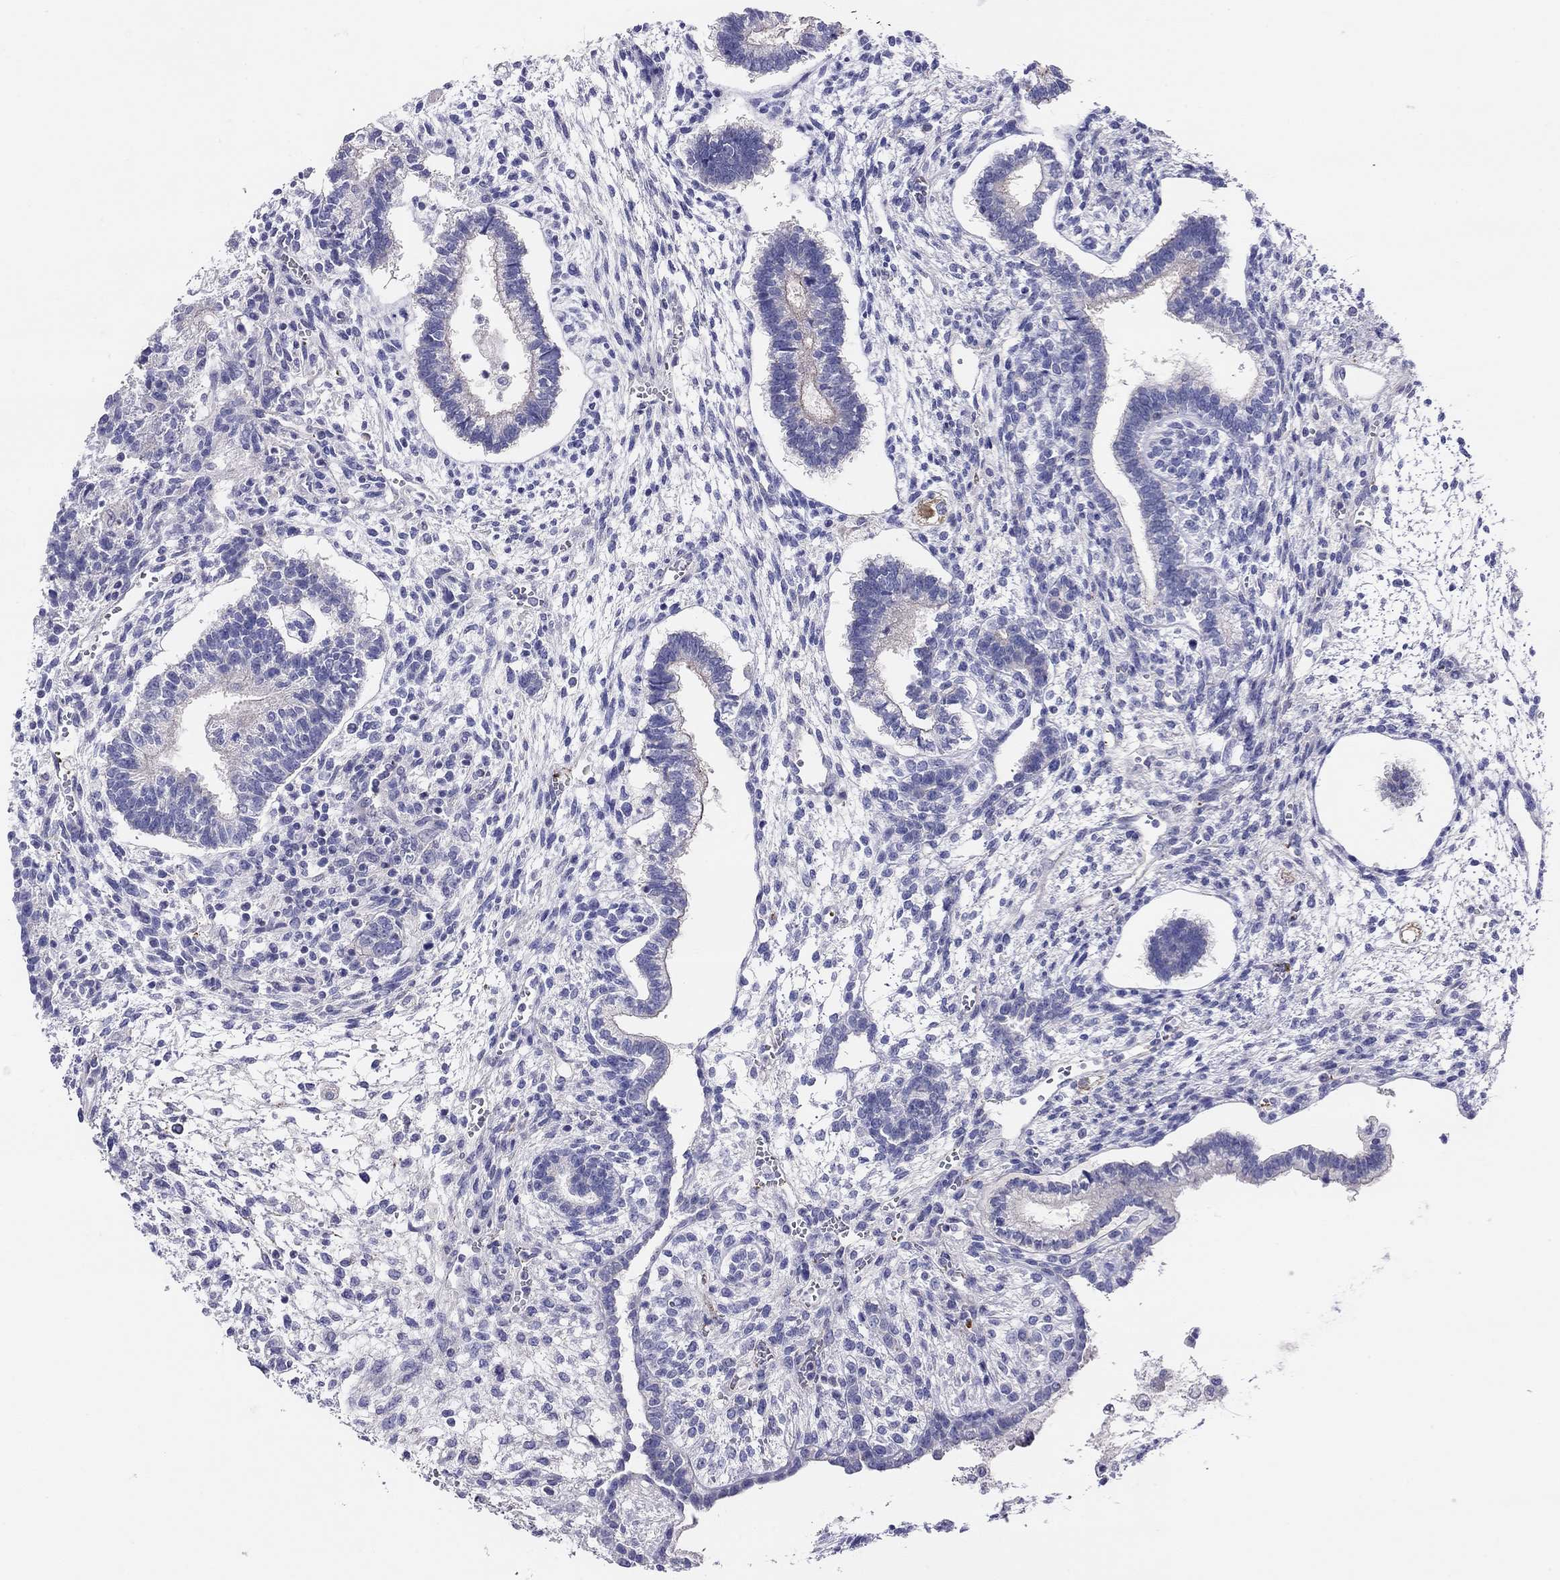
{"staining": {"intensity": "negative", "quantity": "none", "location": "none"}, "tissue": "testis cancer", "cell_type": "Tumor cells", "image_type": "cancer", "snomed": [{"axis": "morphology", "description": "Carcinoma, Embryonal, NOS"}, {"axis": "topography", "description": "Testis"}], "caption": "IHC image of neoplastic tissue: testis cancer stained with DAB shows no significant protein staining in tumor cells. (Stains: DAB (3,3'-diaminobenzidine) IHC with hematoxylin counter stain, Microscopy: brightfield microscopy at high magnification).", "gene": "MGAT4C", "patient": {"sex": "male", "age": 37}}